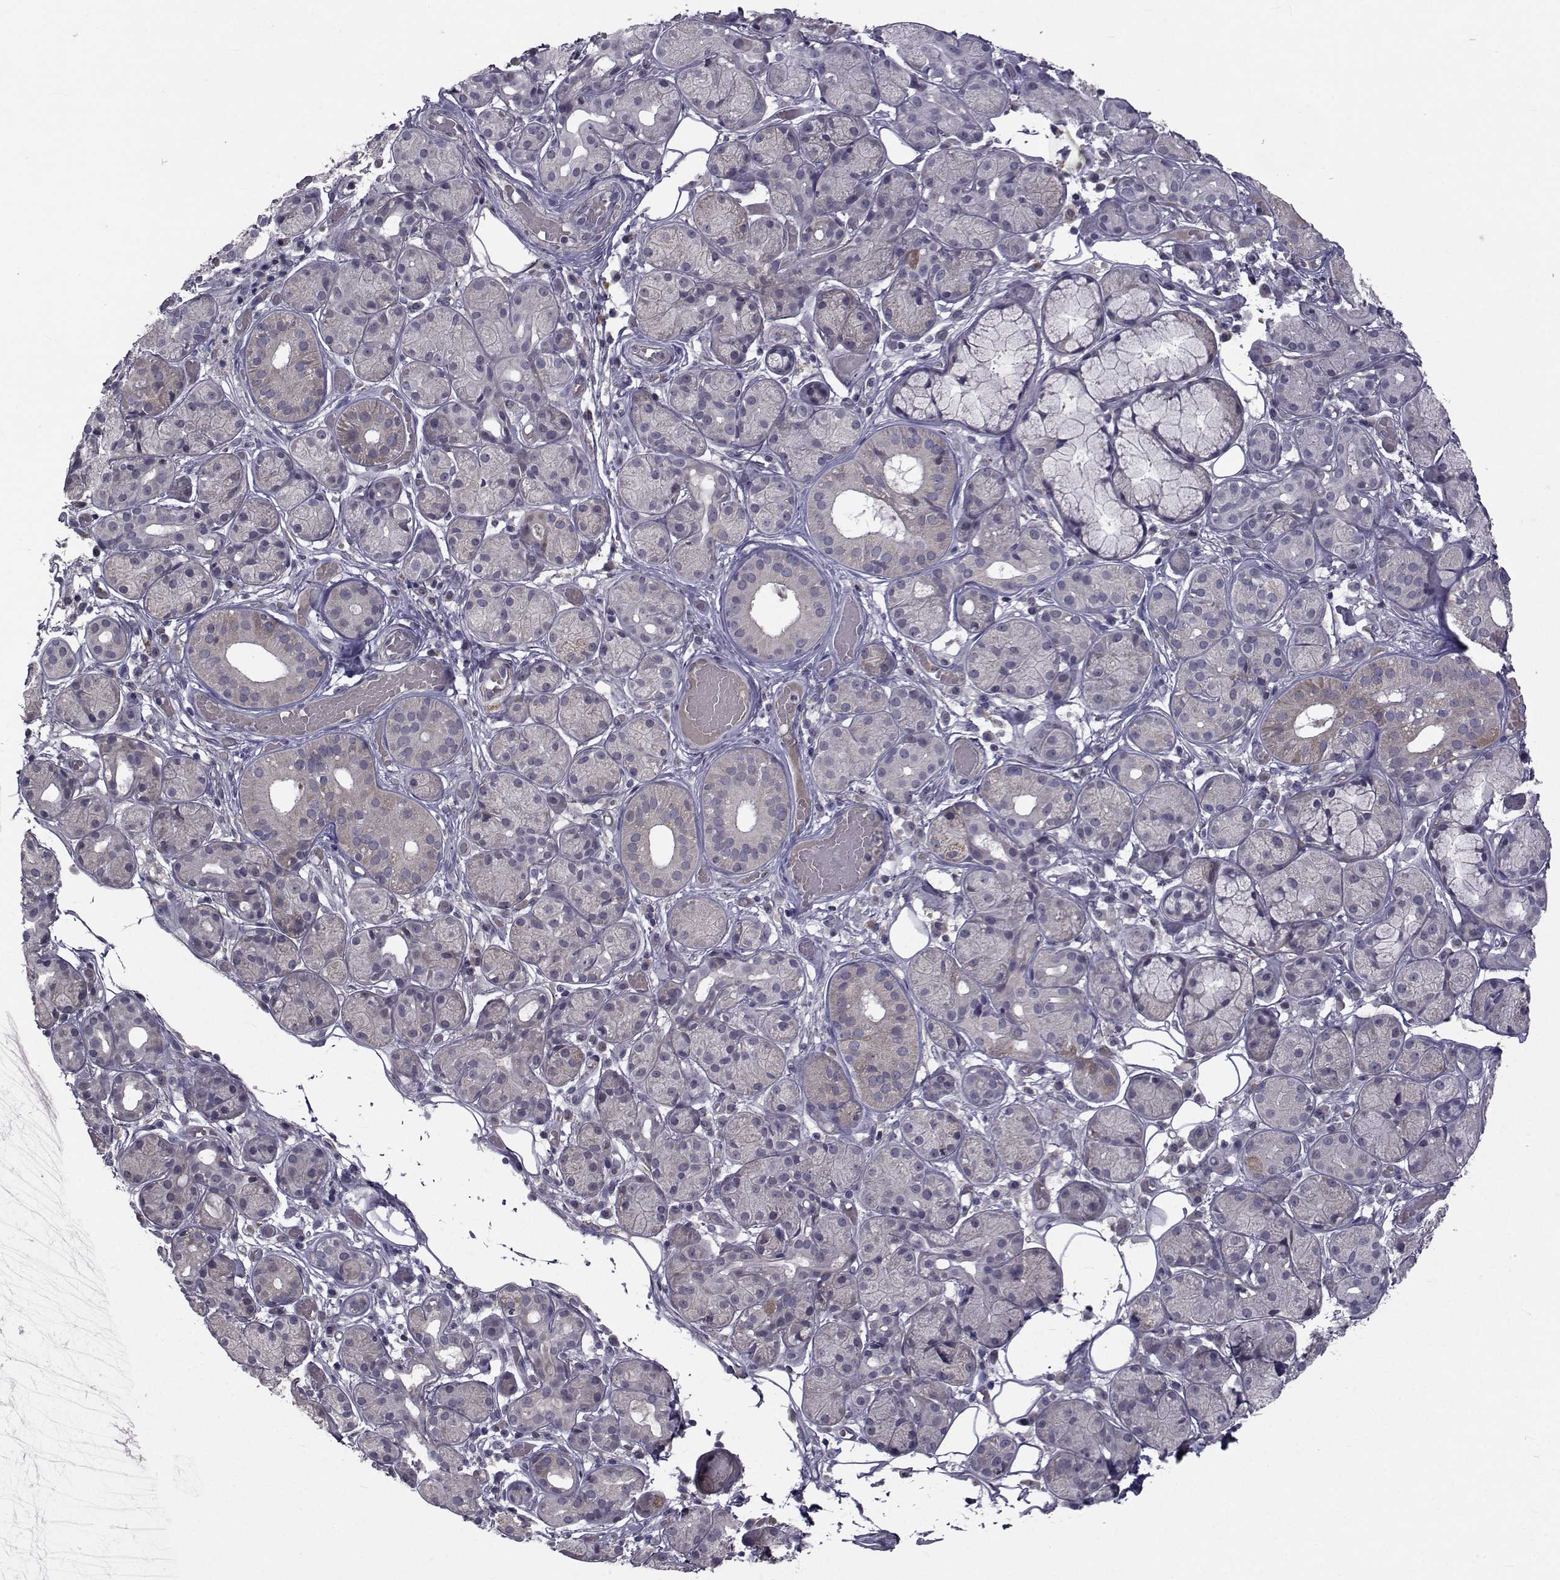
{"staining": {"intensity": "weak", "quantity": "<25%", "location": "cytoplasmic/membranous"}, "tissue": "salivary gland", "cell_type": "Glandular cells", "image_type": "normal", "snomed": [{"axis": "morphology", "description": "Normal tissue, NOS"}, {"axis": "topography", "description": "Salivary gland"}, {"axis": "topography", "description": "Peripheral nerve tissue"}], "caption": "The photomicrograph displays no significant expression in glandular cells of salivary gland. (DAB IHC with hematoxylin counter stain).", "gene": "FDXR", "patient": {"sex": "male", "age": 71}}